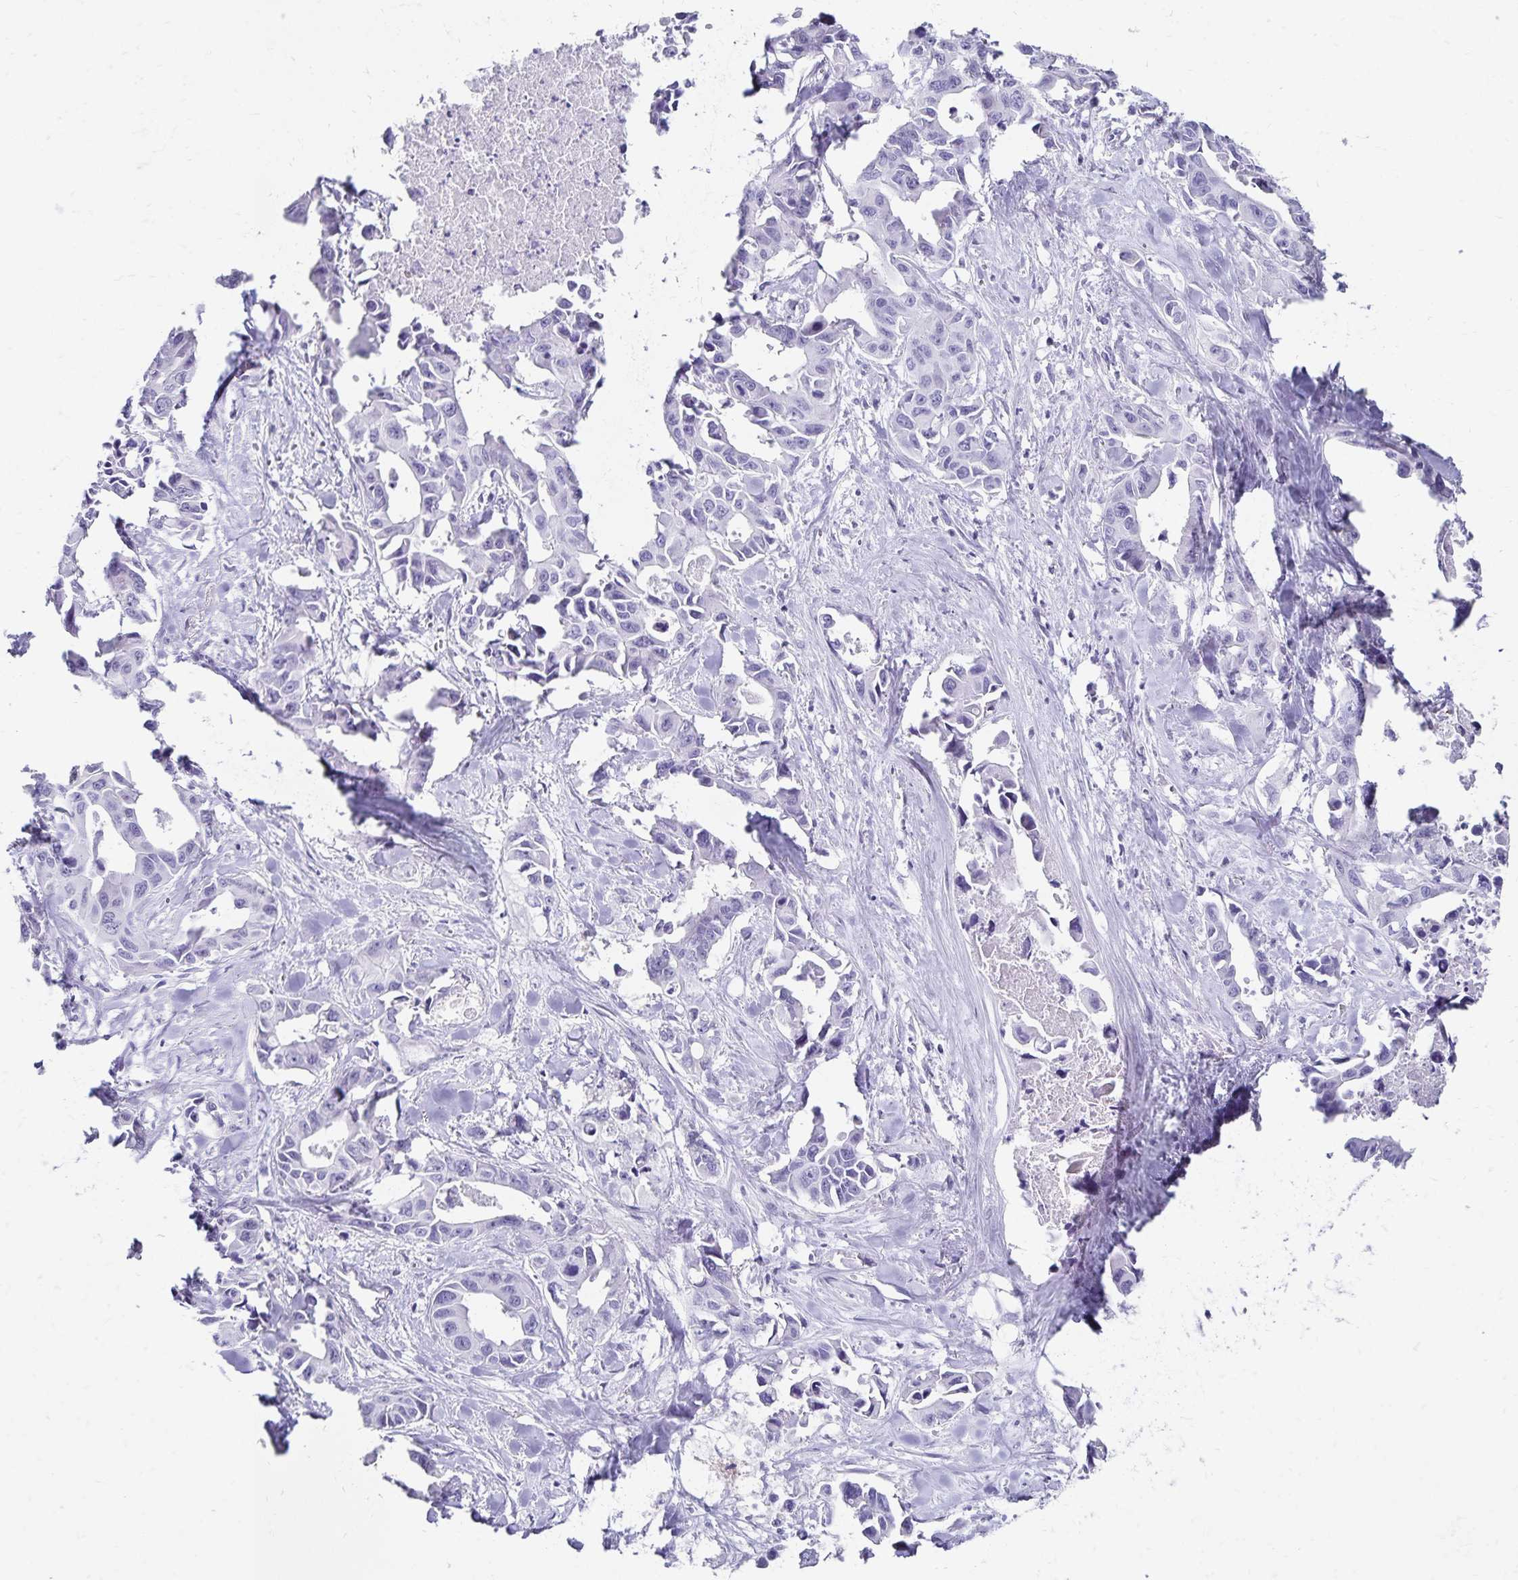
{"staining": {"intensity": "negative", "quantity": "none", "location": "none"}, "tissue": "lung cancer", "cell_type": "Tumor cells", "image_type": "cancer", "snomed": [{"axis": "morphology", "description": "Adenocarcinoma, NOS"}, {"axis": "topography", "description": "Lung"}], "caption": "DAB immunohistochemical staining of lung adenocarcinoma demonstrates no significant staining in tumor cells.", "gene": "GIP", "patient": {"sex": "male", "age": 64}}